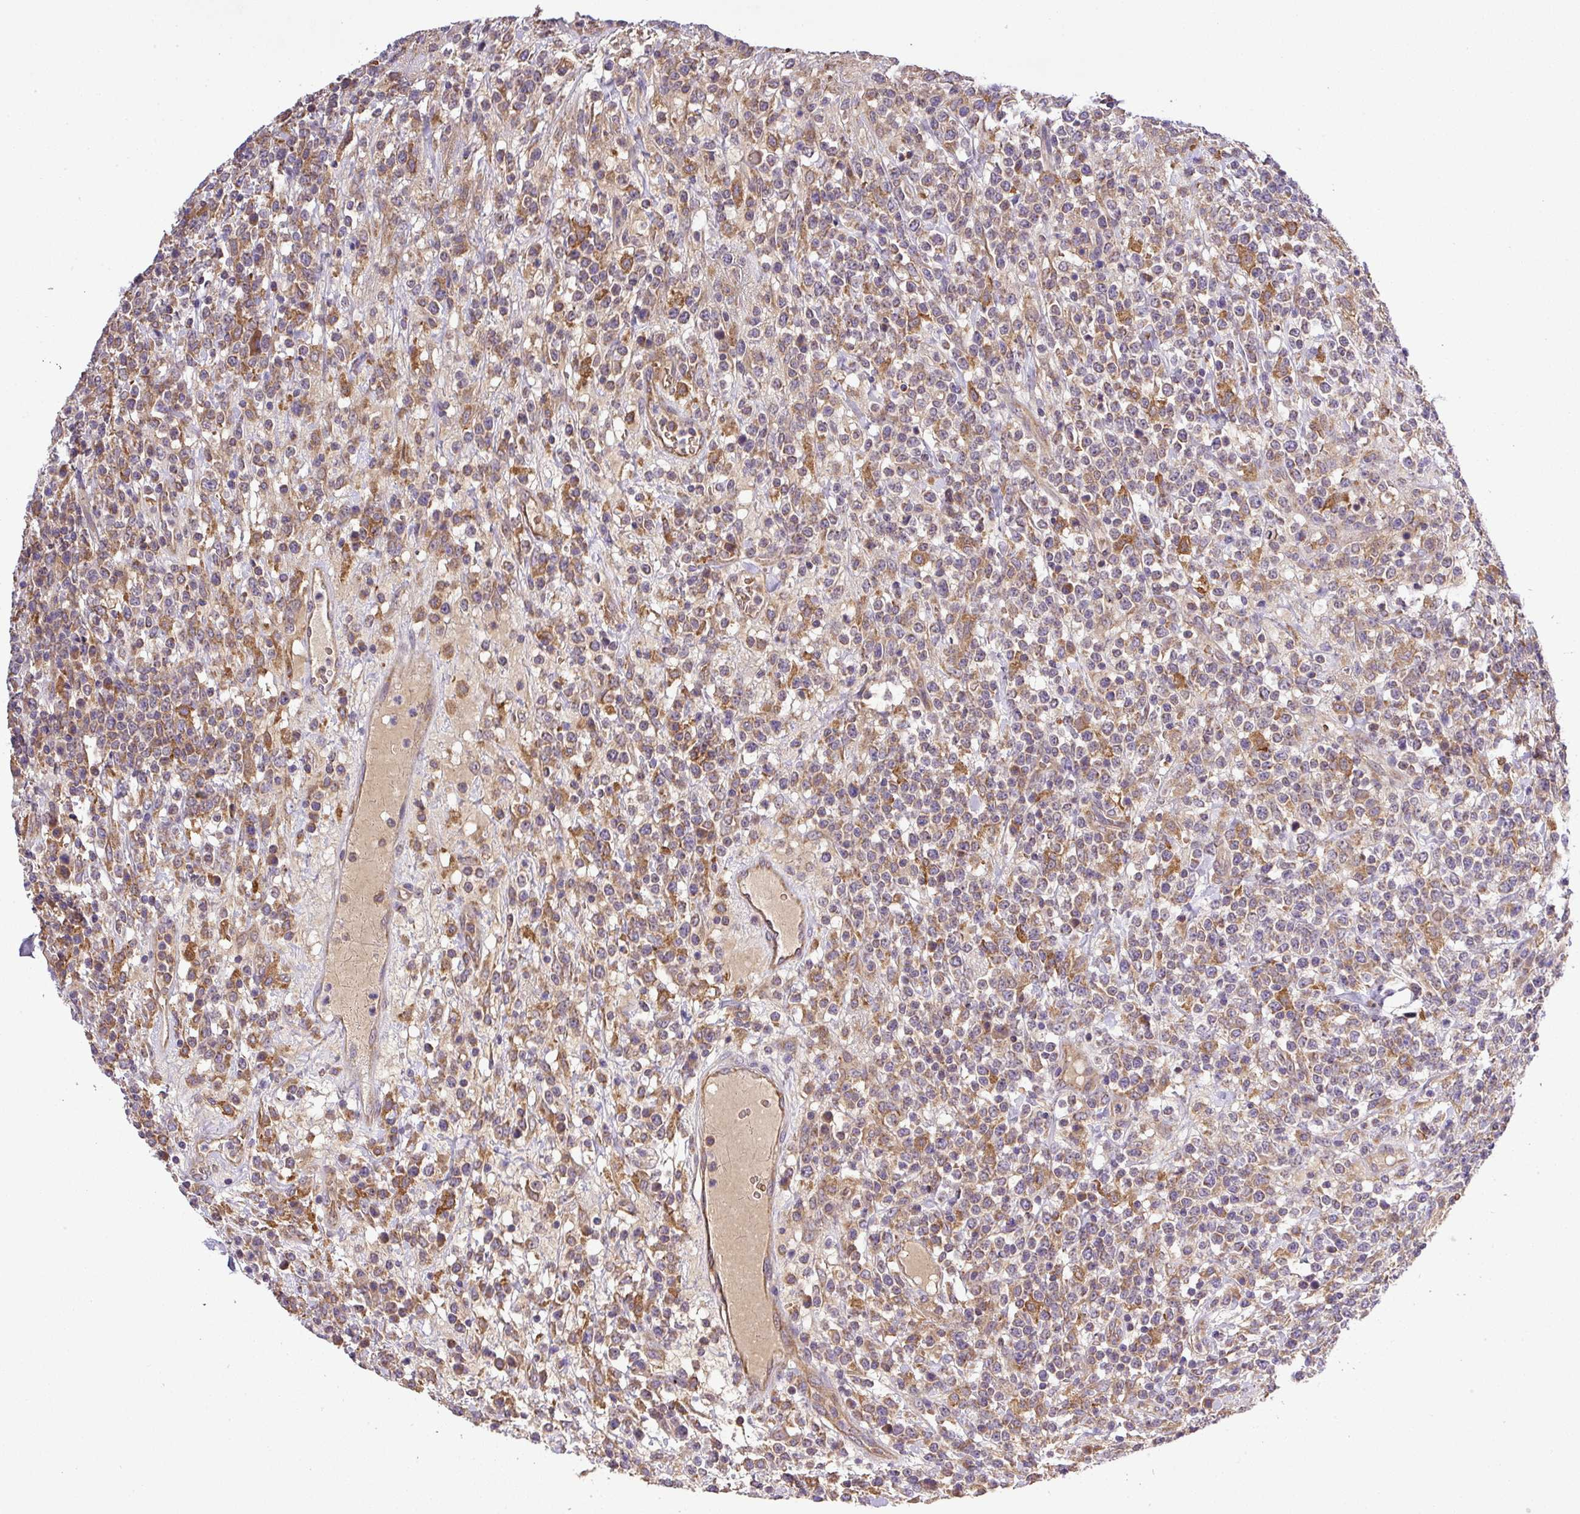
{"staining": {"intensity": "moderate", "quantity": ">75%", "location": "cytoplasmic/membranous"}, "tissue": "lymphoma", "cell_type": "Tumor cells", "image_type": "cancer", "snomed": [{"axis": "morphology", "description": "Malignant lymphoma, non-Hodgkin's type, High grade"}, {"axis": "topography", "description": "Colon"}], "caption": "Lymphoma stained with a protein marker displays moderate staining in tumor cells.", "gene": "ZNF513", "patient": {"sex": "female", "age": 53}}